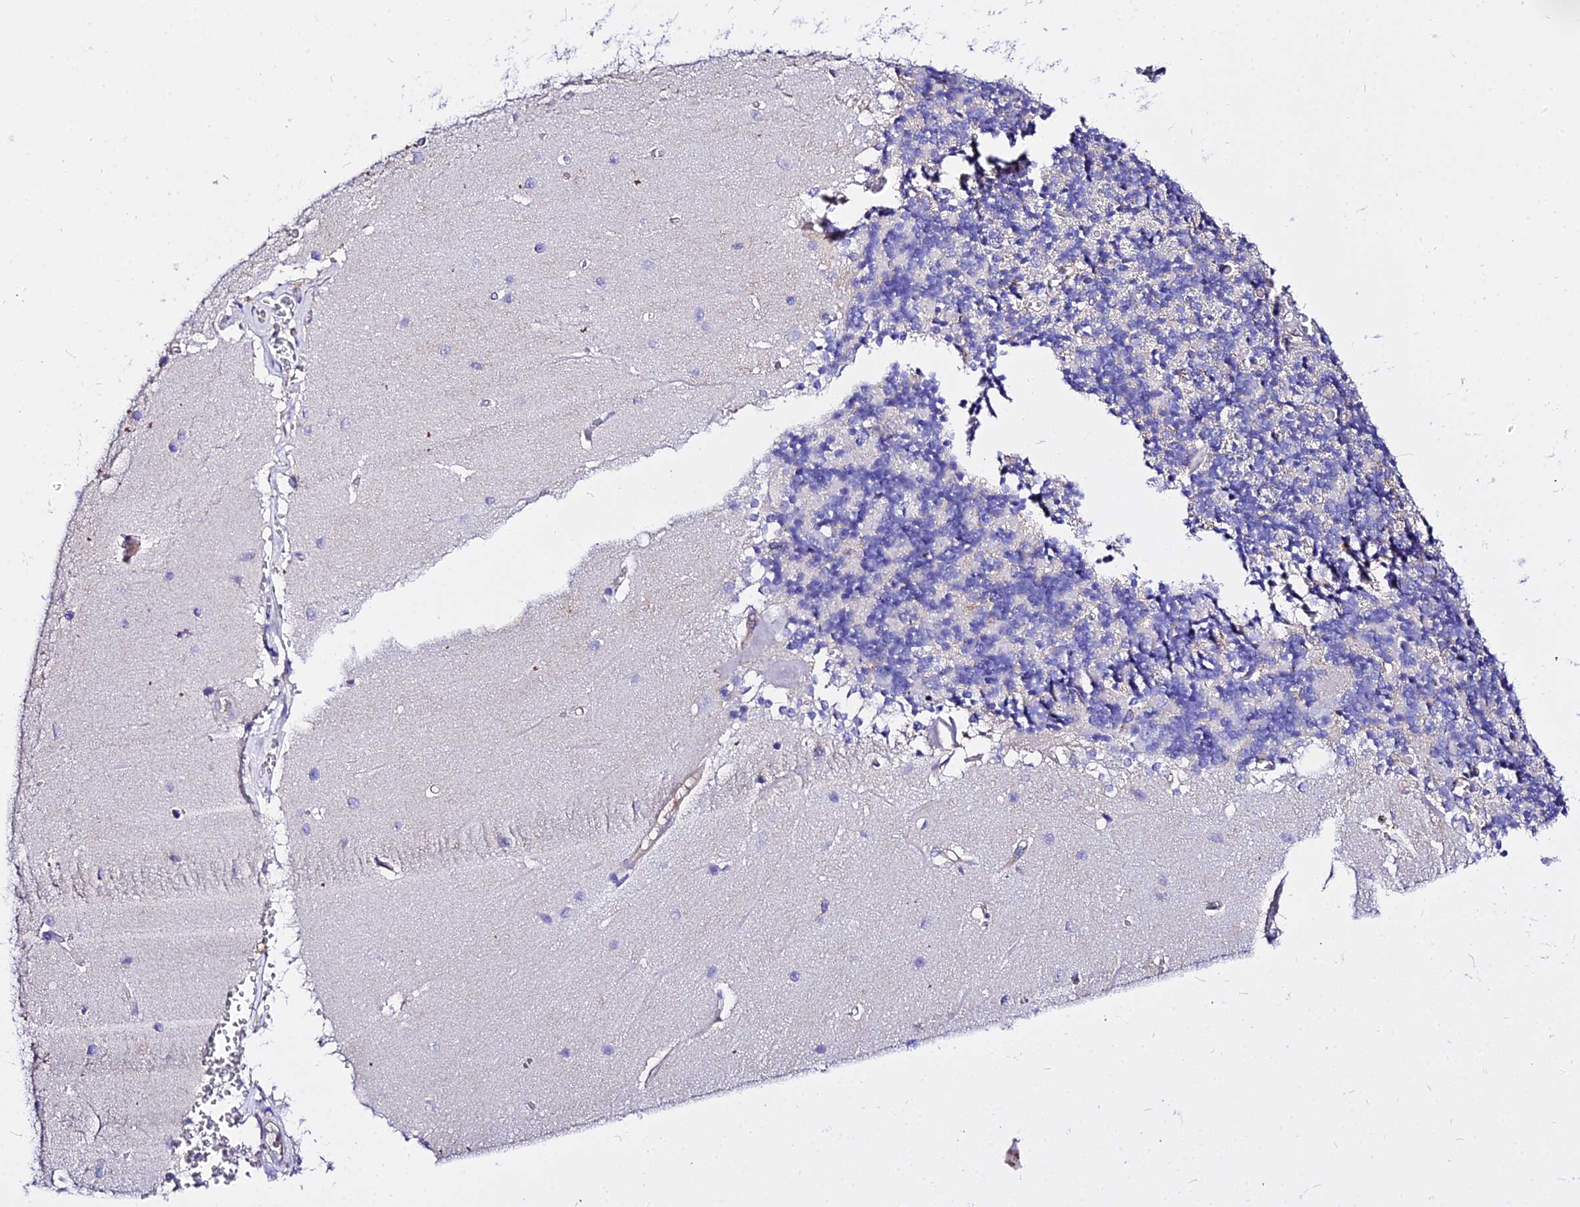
{"staining": {"intensity": "negative", "quantity": "none", "location": "none"}, "tissue": "cerebellum", "cell_type": "Cells in granular layer", "image_type": "normal", "snomed": [{"axis": "morphology", "description": "Normal tissue, NOS"}, {"axis": "topography", "description": "Cerebellum"}], "caption": "Immunohistochemistry (IHC) of unremarkable cerebellum reveals no expression in cells in granular layer.", "gene": "DAW1", "patient": {"sex": "male", "age": 37}}